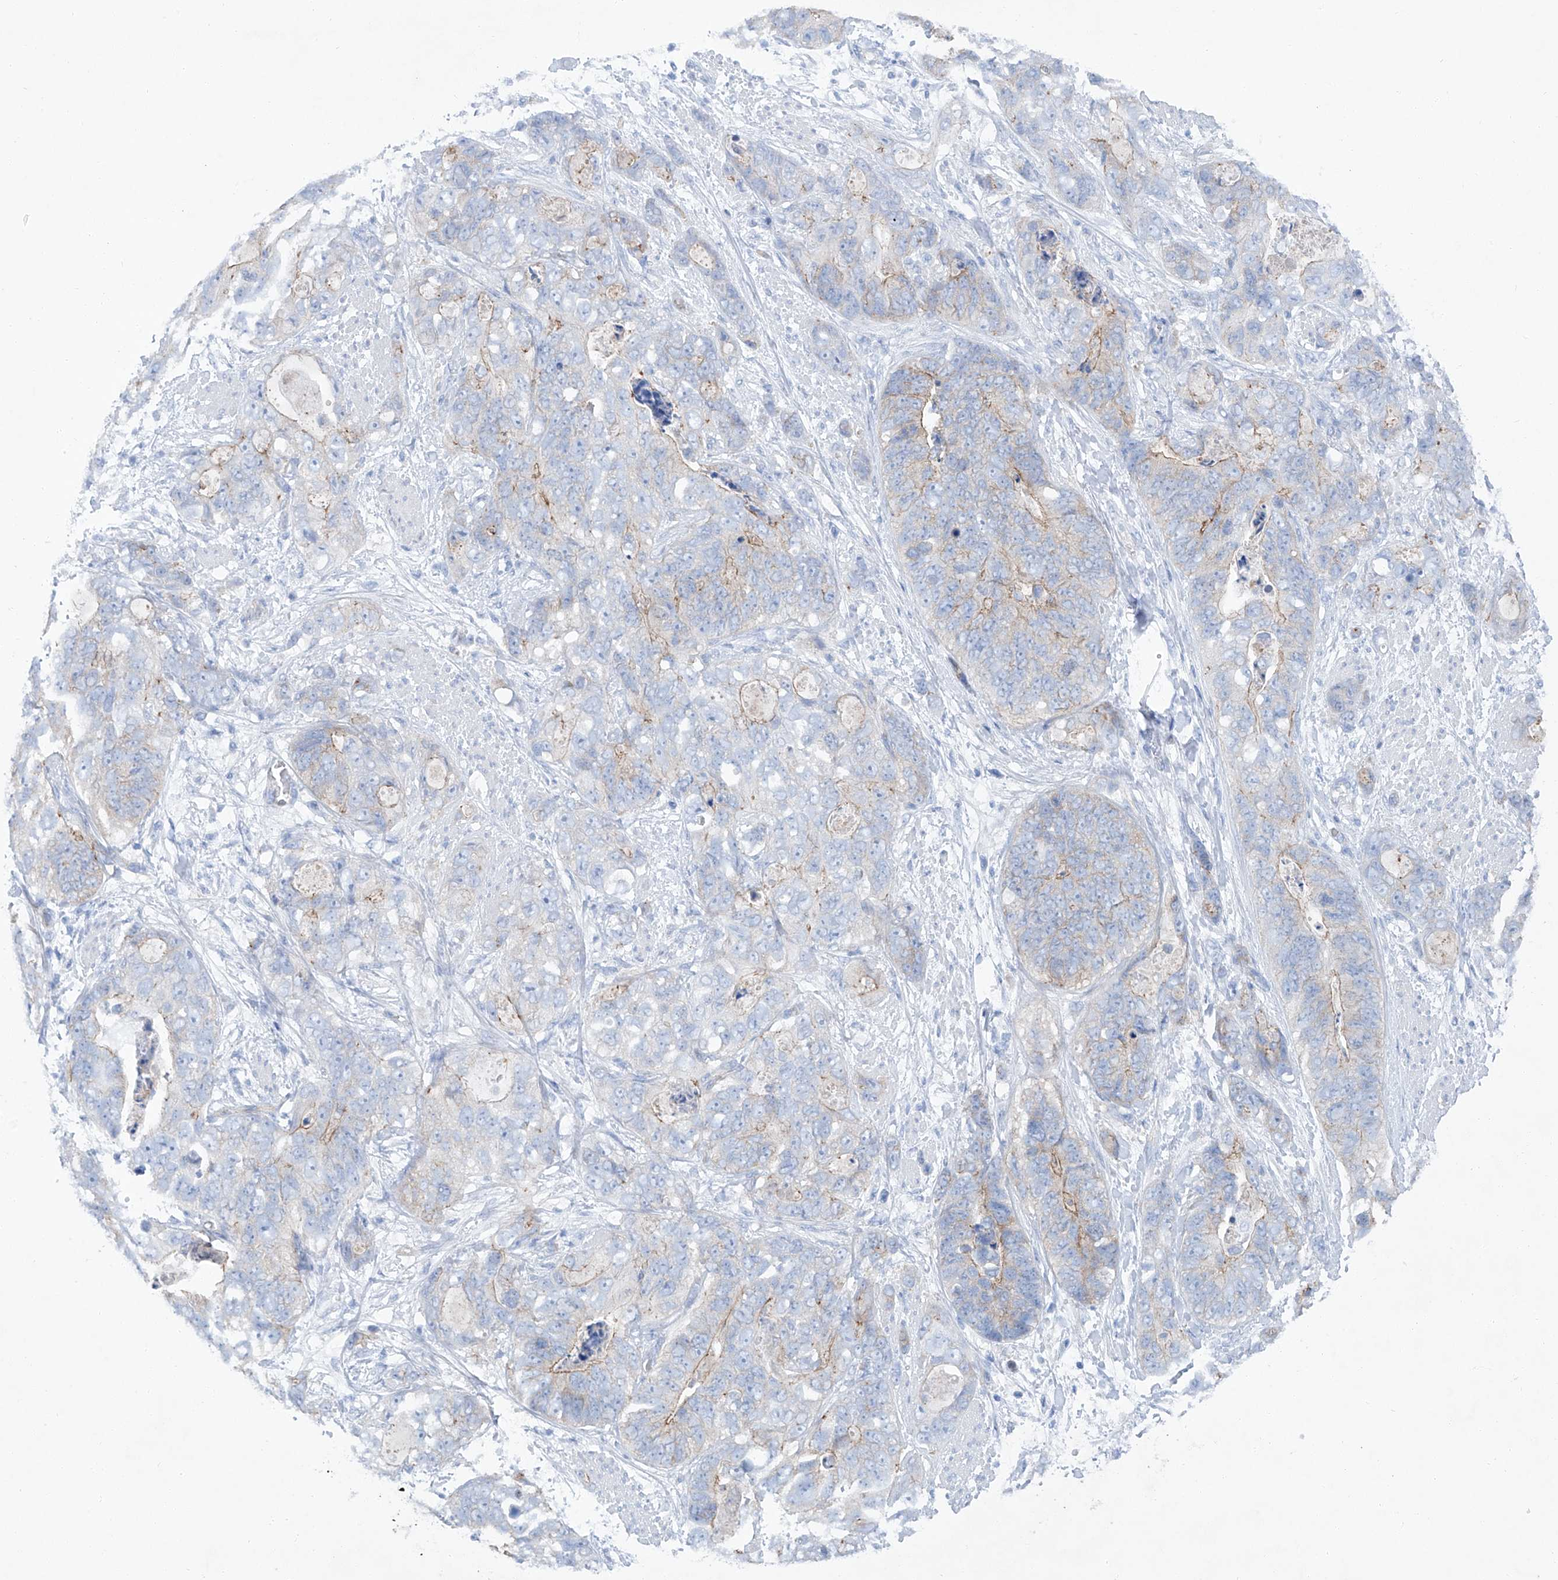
{"staining": {"intensity": "moderate", "quantity": "<25%", "location": "cytoplasmic/membranous"}, "tissue": "stomach cancer", "cell_type": "Tumor cells", "image_type": "cancer", "snomed": [{"axis": "morphology", "description": "Adenocarcinoma, NOS"}, {"axis": "topography", "description": "Stomach"}], "caption": "Stomach adenocarcinoma tissue demonstrates moderate cytoplasmic/membranous positivity in approximately <25% of tumor cells The staining was performed using DAB, with brown indicating positive protein expression. Nuclei are stained blue with hematoxylin.", "gene": "MAGI1", "patient": {"sex": "female", "age": 89}}